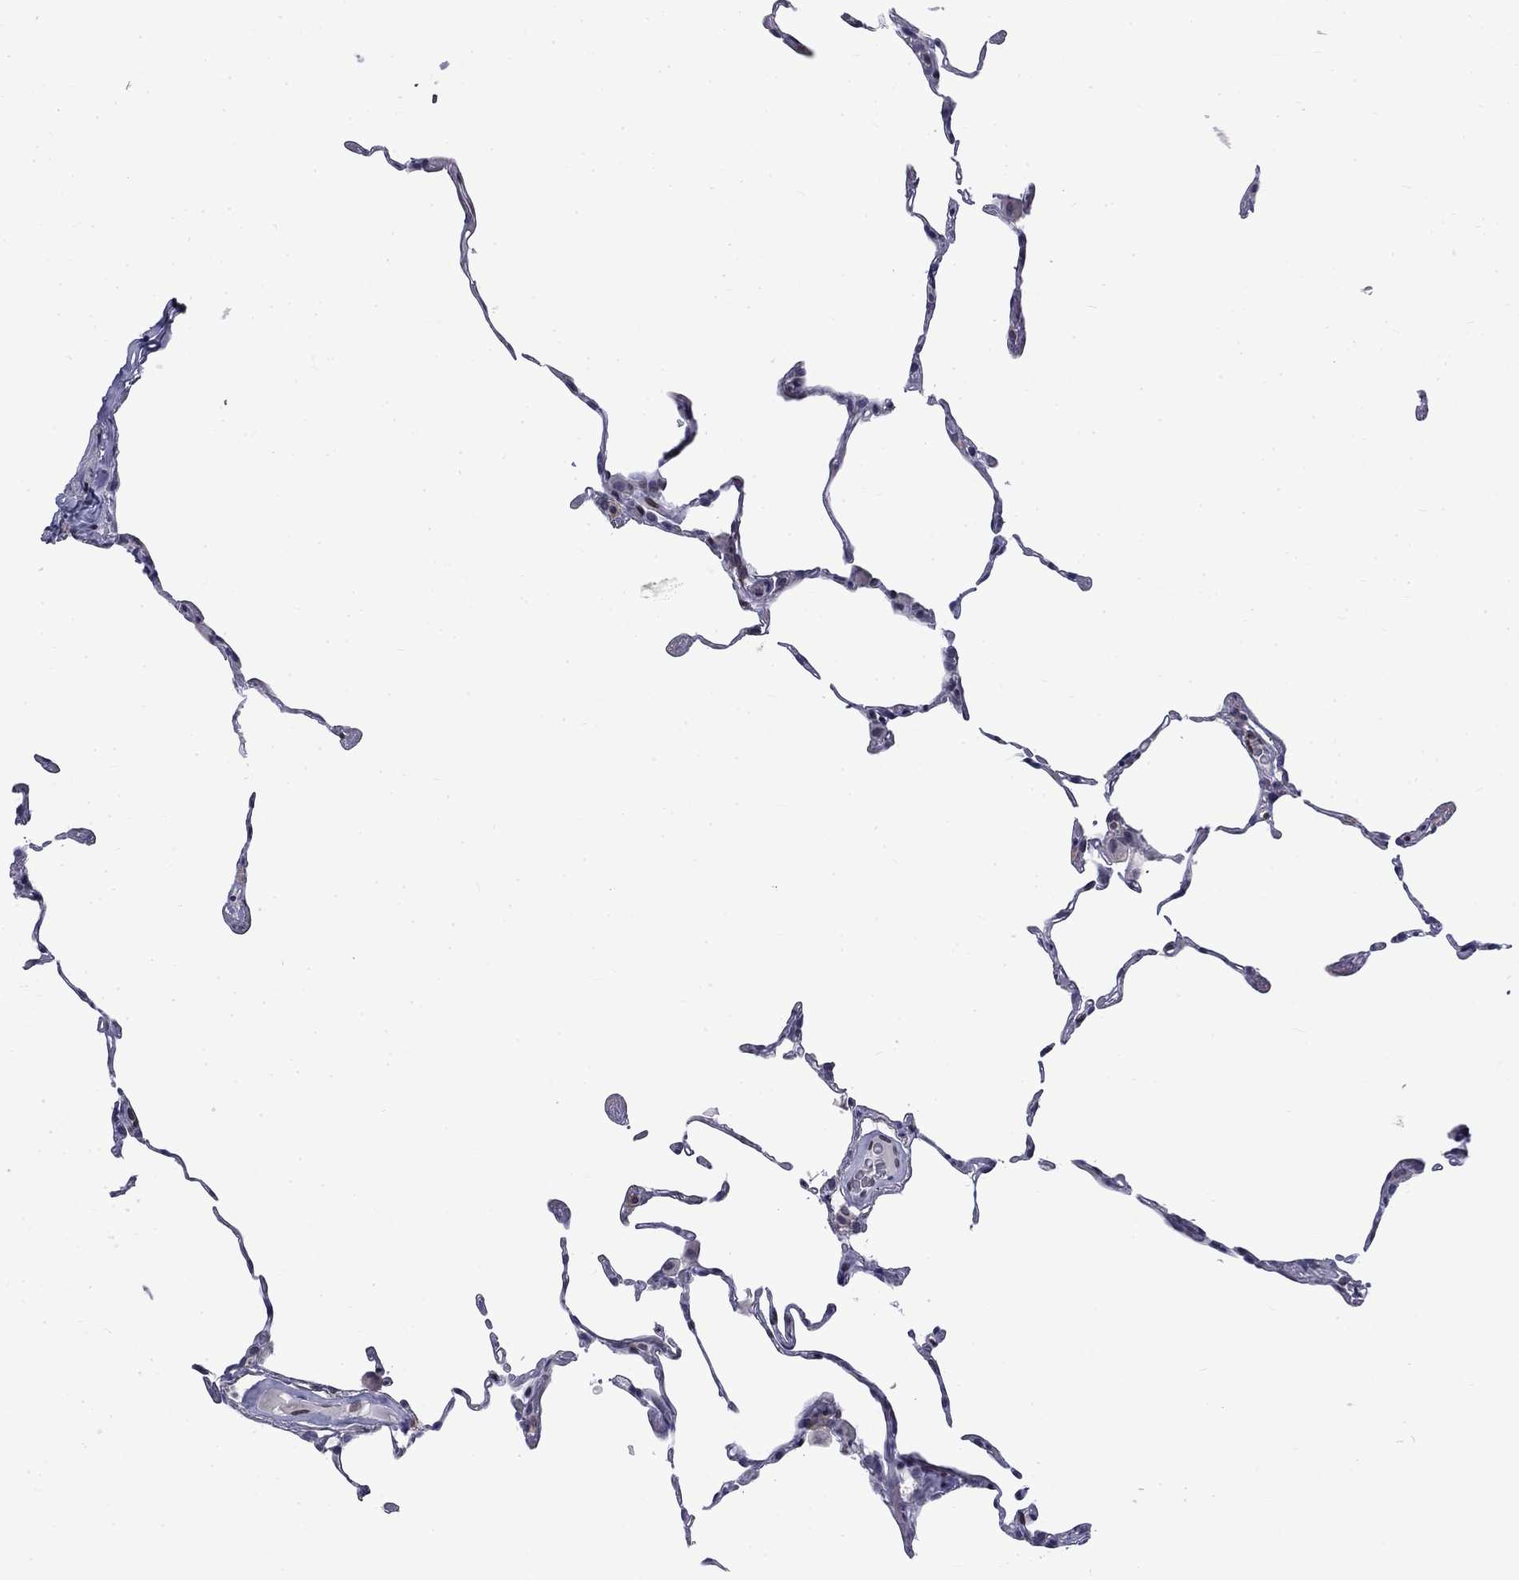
{"staining": {"intensity": "strong", "quantity": ">75%", "location": "nuclear"}, "tissue": "lung", "cell_type": "Alveolar cells", "image_type": "normal", "snomed": [{"axis": "morphology", "description": "Normal tissue, NOS"}, {"axis": "topography", "description": "Lung"}], "caption": "Immunohistochemistry image of normal lung: lung stained using immunohistochemistry (IHC) shows high levels of strong protein expression localized specifically in the nuclear of alveolar cells, appearing as a nuclear brown color.", "gene": "SLA", "patient": {"sex": "female", "age": 57}}